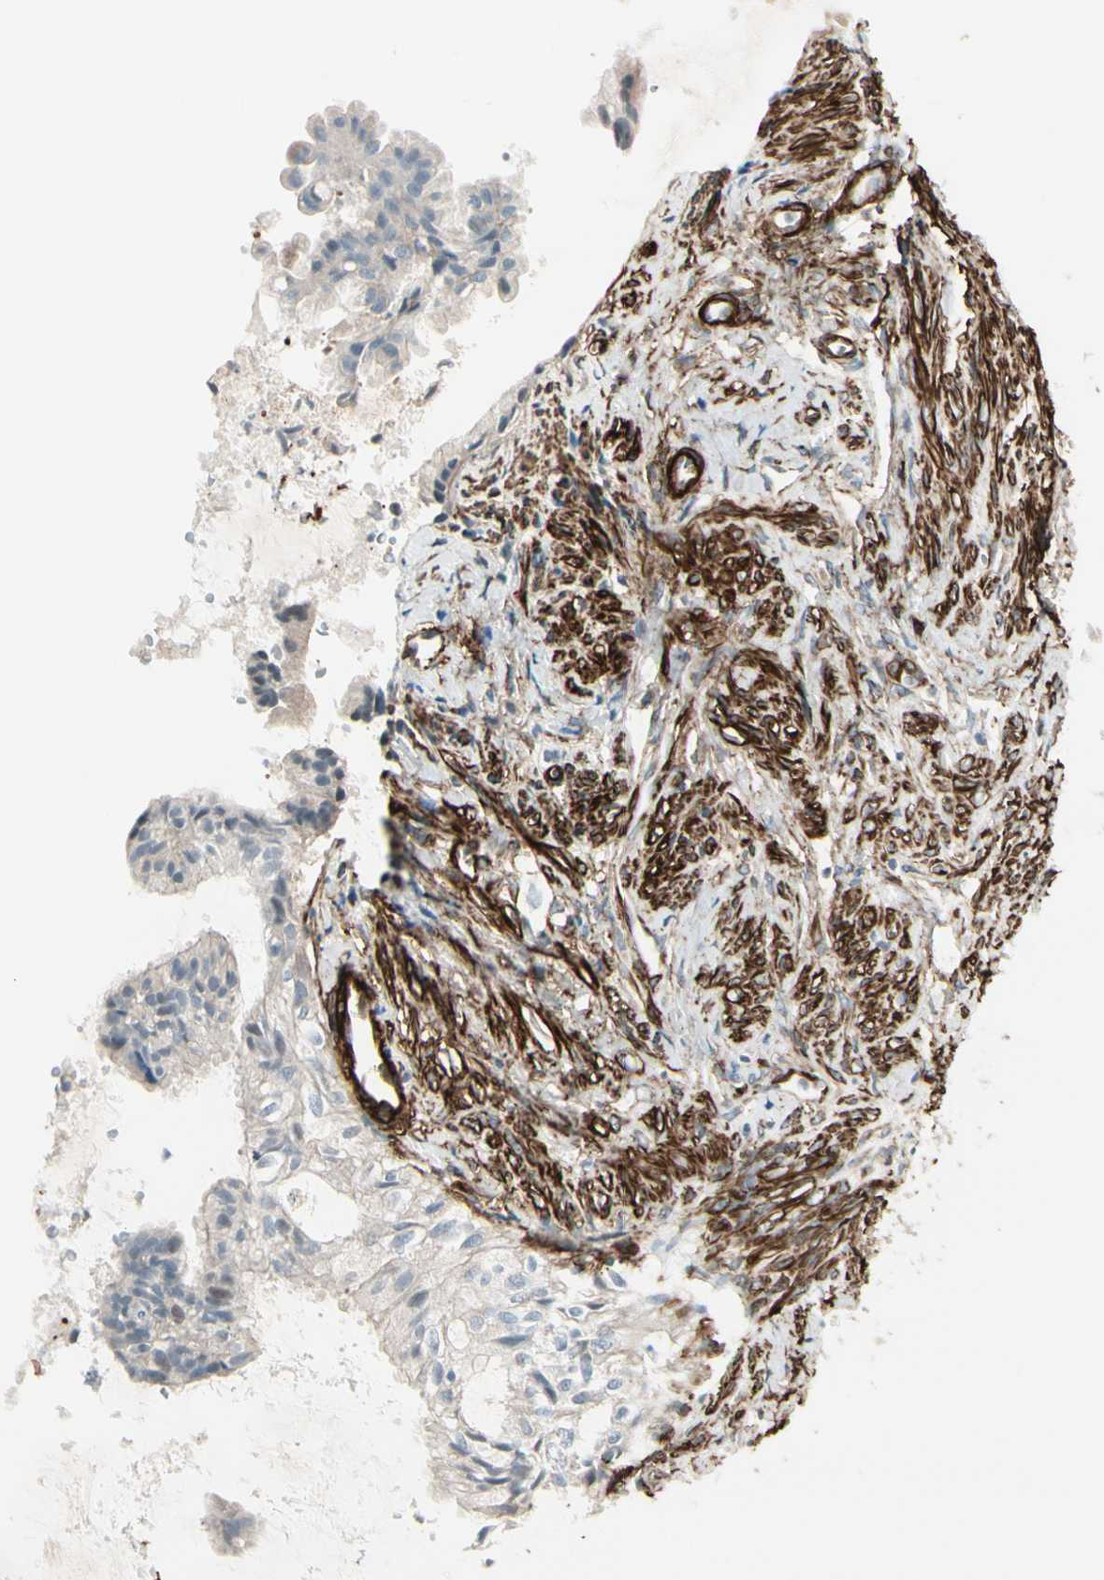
{"staining": {"intensity": "negative", "quantity": "none", "location": "none"}, "tissue": "cervical cancer", "cell_type": "Tumor cells", "image_type": "cancer", "snomed": [{"axis": "morphology", "description": "Normal tissue, NOS"}, {"axis": "morphology", "description": "Adenocarcinoma, NOS"}, {"axis": "topography", "description": "Cervix"}, {"axis": "topography", "description": "Endometrium"}], "caption": "There is no significant staining in tumor cells of cervical cancer (adenocarcinoma).", "gene": "CALD1", "patient": {"sex": "female", "age": 86}}